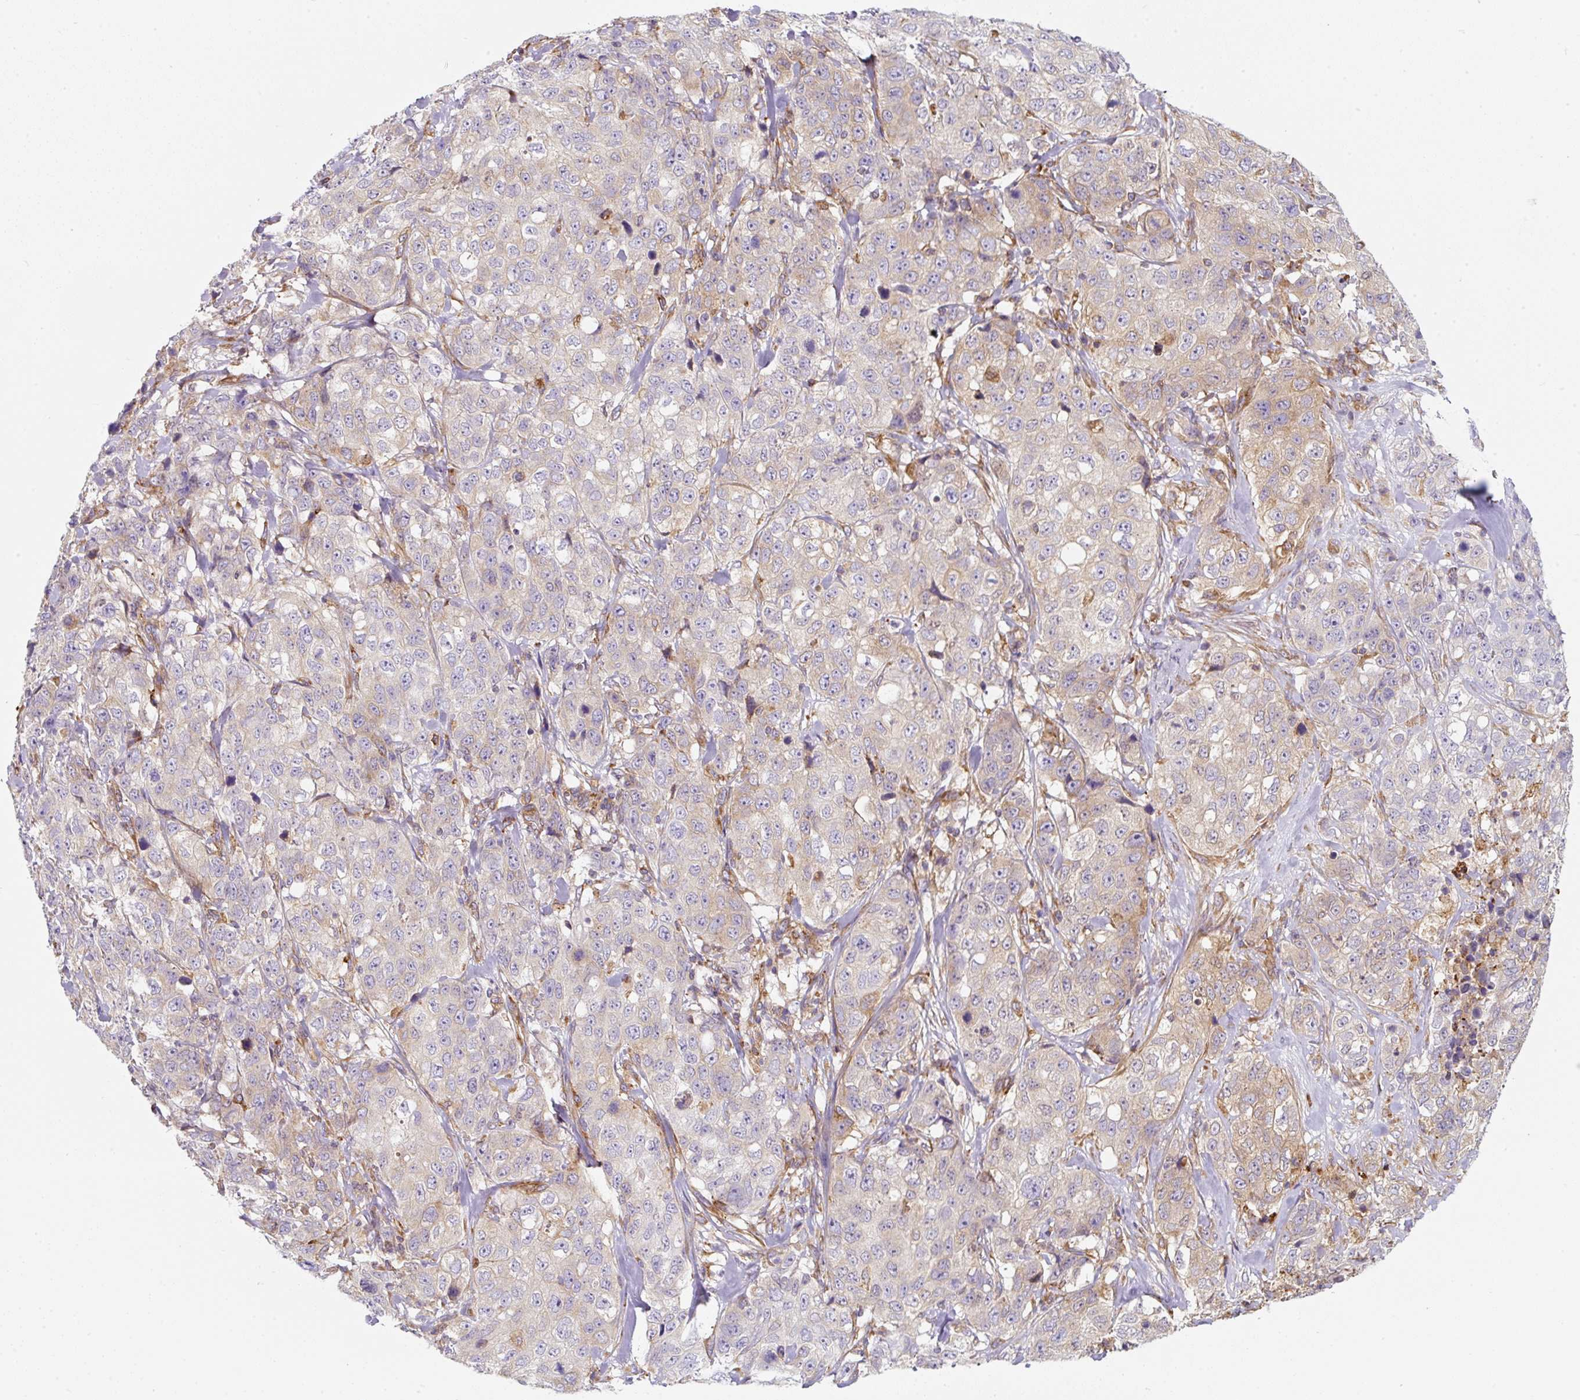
{"staining": {"intensity": "weak", "quantity": "<25%", "location": "cytoplasmic/membranous"}, "tissue": "stomach cancer", "cell_type": "Tumor cells", "image_type": "cancer", "snomed": [{"axis": "morphology", "description": "Adenocarcinoma, NOS"}, {"axis": "topography", "description": "Stomach"}], "caption": "Tumor cells are negative for protein expression in human adenocarcinoma (stomach). The staining was performed using DAB to visualize the protein expression in brown, while the nuclei were stained in blue with hematoxylin (Magnification: 20x).", "gene": "ERAP2", "patient": {"sex": "male", "age": 48}}